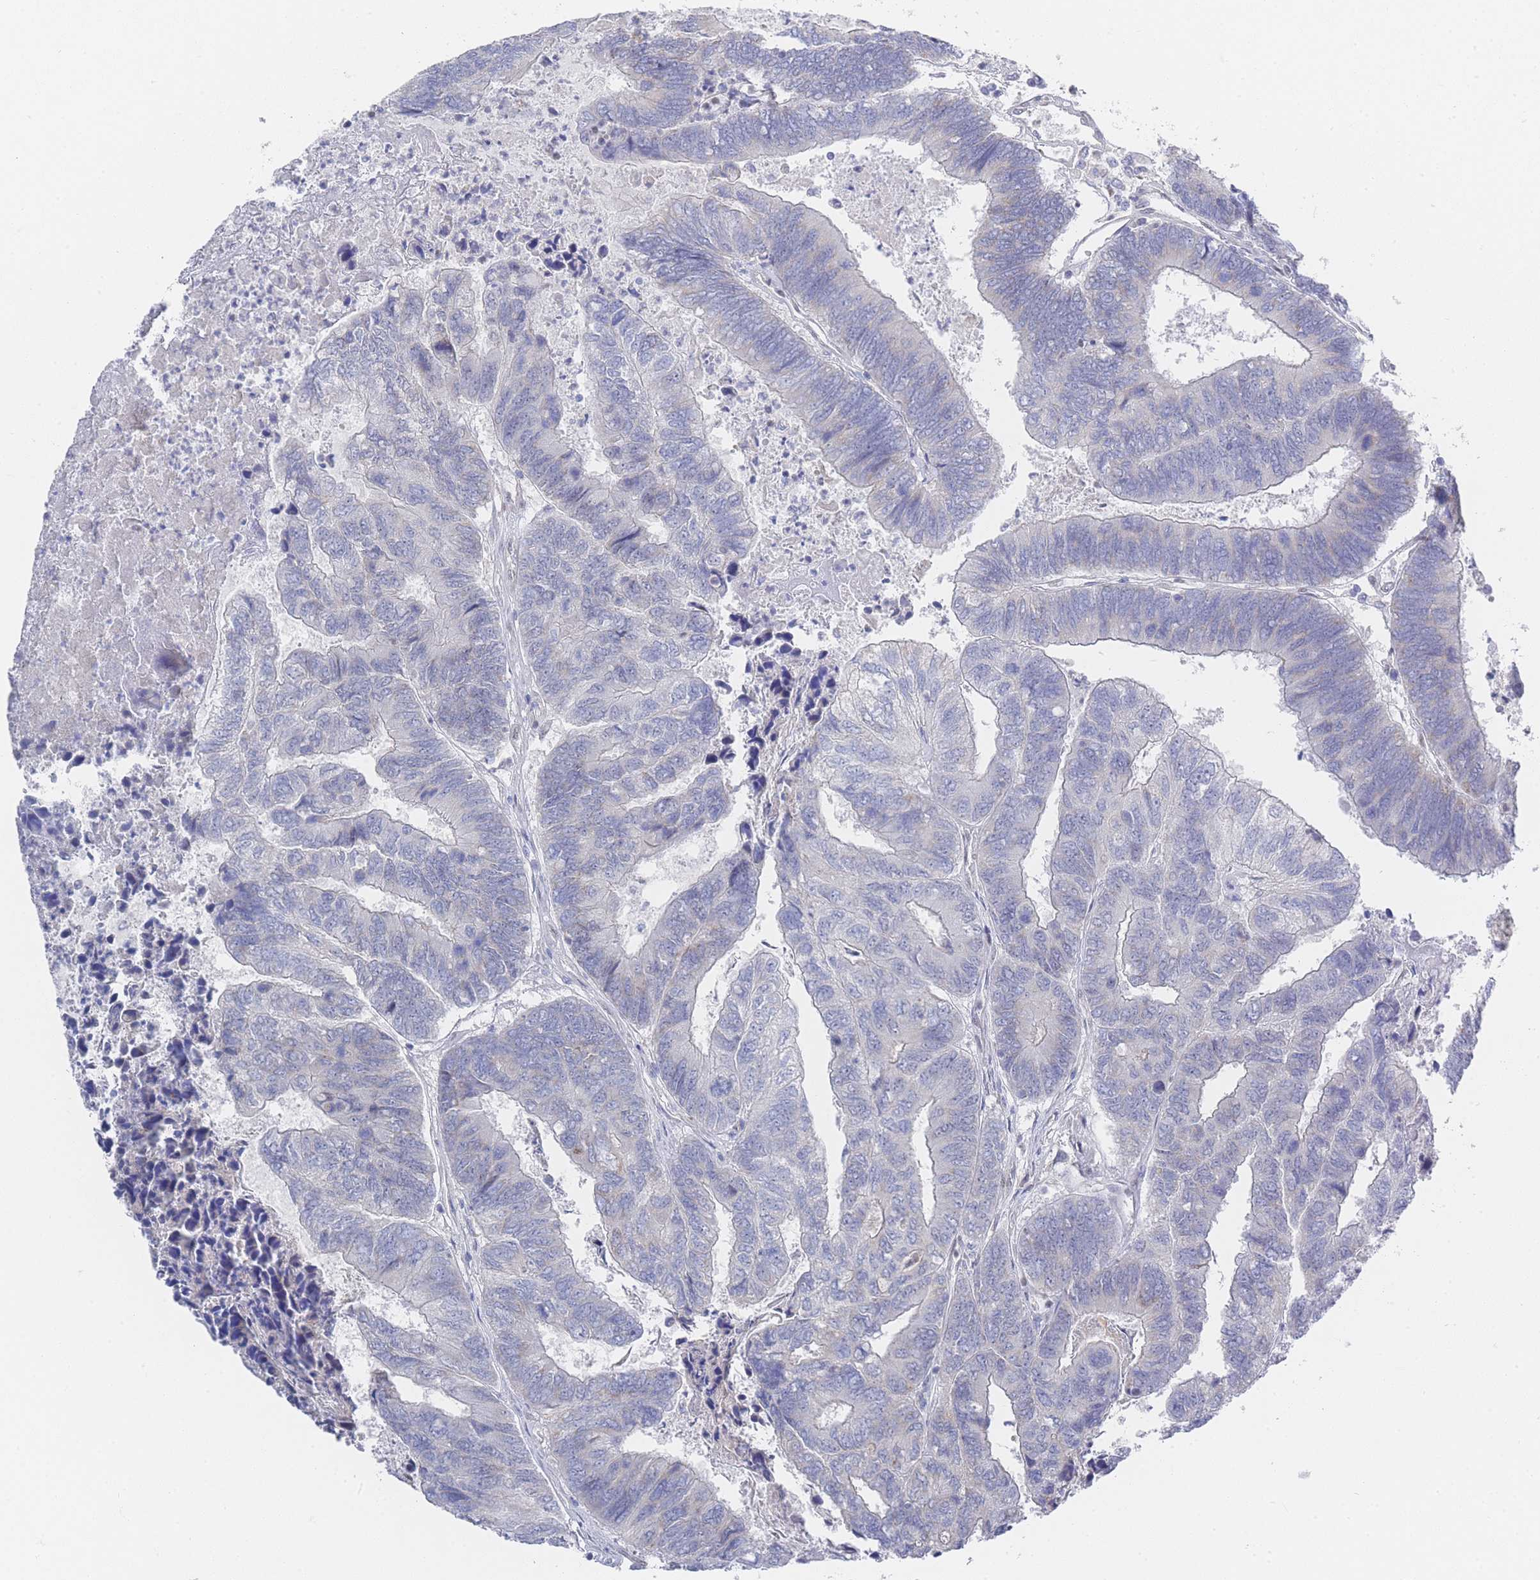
{"staining": {"intensity": "negative", "quantity": "none", "location": "none"}, "tissue": "colorectal cancer", "cell_type": "Tumor cells", "image_type": "cancer", "snomed": [{"axis": "morphology", "description": "Adenocarcinoma, NOS"}, {"axis": "topography", "description": "Colon"}], "caption": "There is no significant expression in tumor cells of colorectal cancer.", "gene": "ZNF142", "patient": {"sex": "female", "age": 67}}